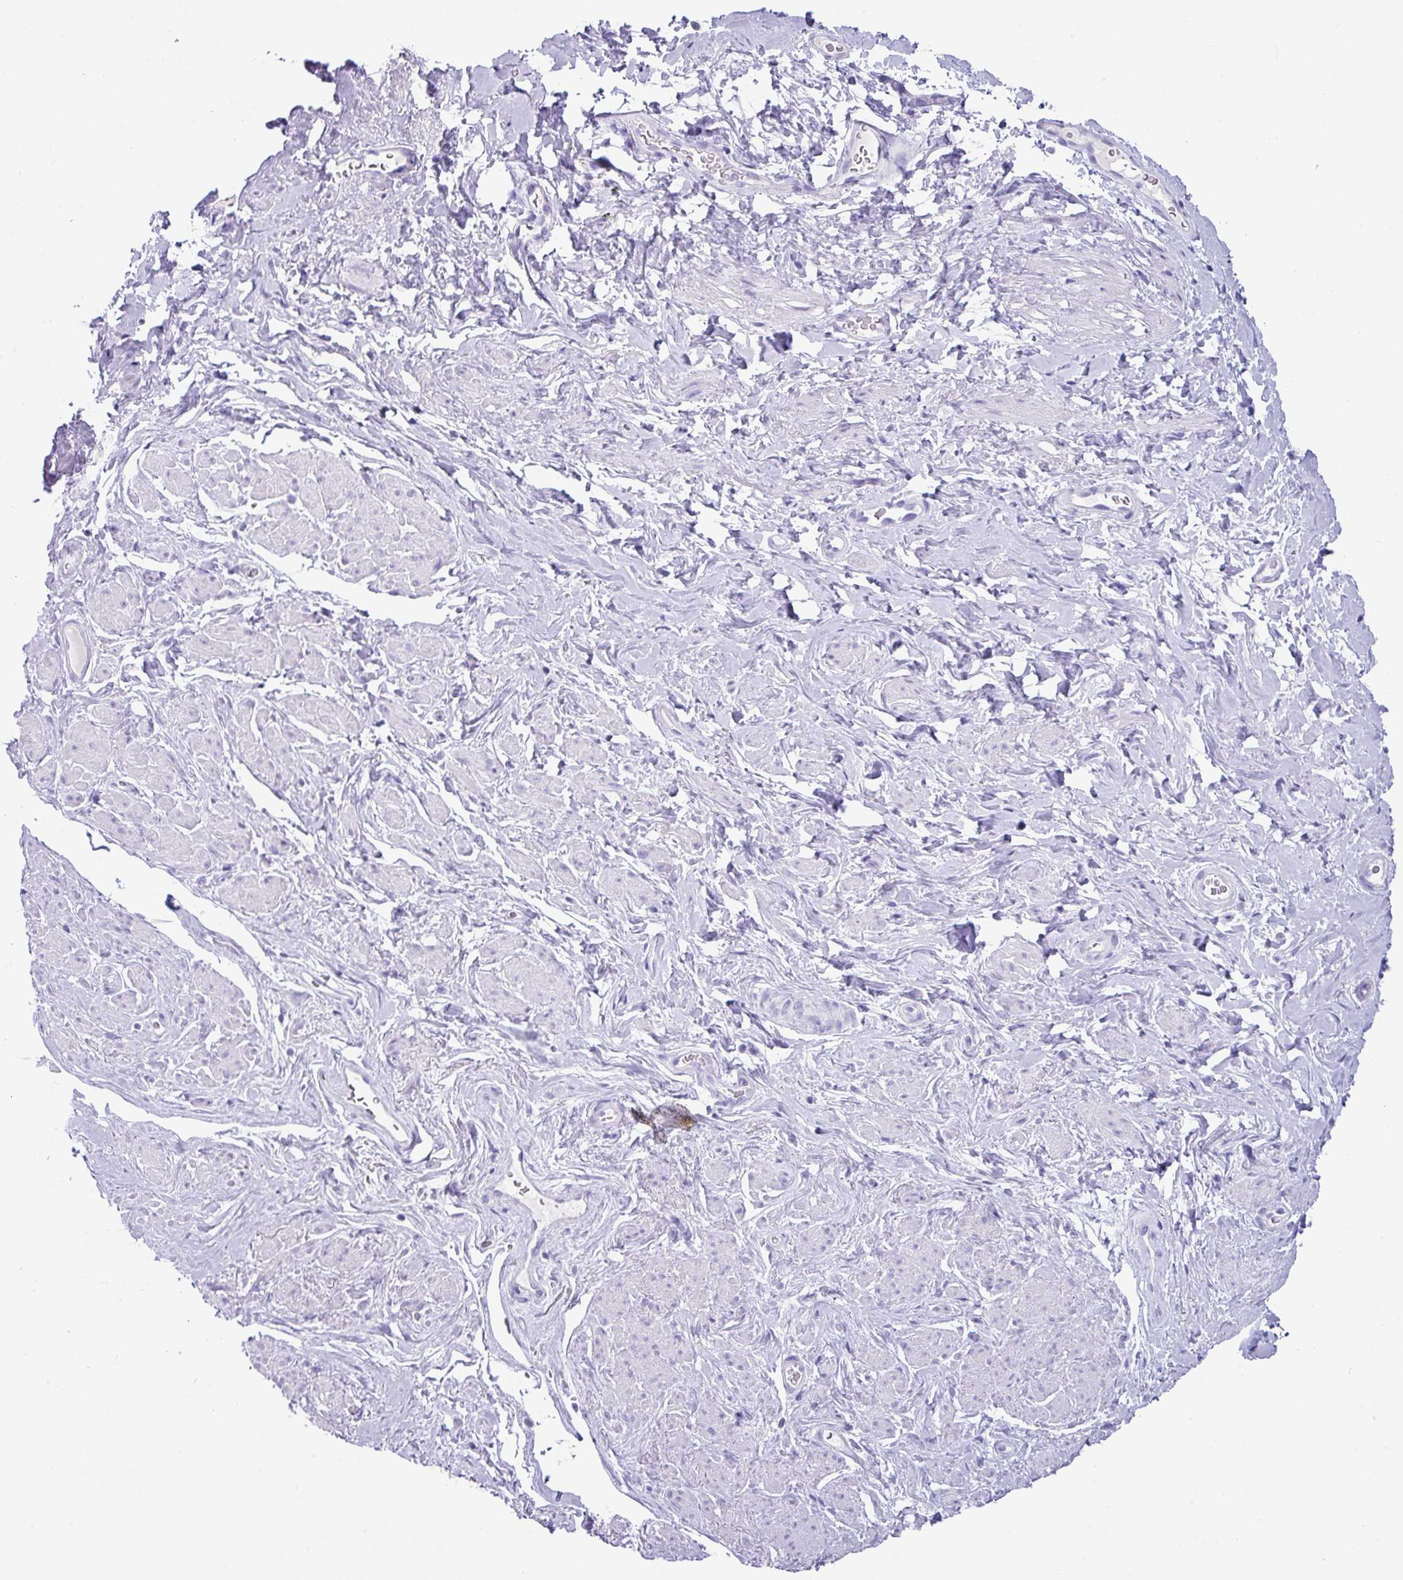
{"staining": {"intensity": "negative", "quantity": "none", "location": "none"}, "tissue": "smooth muscle", "cell_type": "Smooth muscle cells", "image_type": "normal", "snomed": [{"axis": "morphology", "description": "Normal tissue, NOS"}, {"axis": "topography", "description": "Smooth muscle"}, {"axis": "topography", "description": "Peripheral nerve tissue"}], "caption": "DAB (3,3'-diaminobenzidine) immunohistochemical staining of normal smooth muscle shows no significant expression in smooth muscle cells.", "gene": "NCCRP1", "patient": {"sex": "male", "age": 69}}